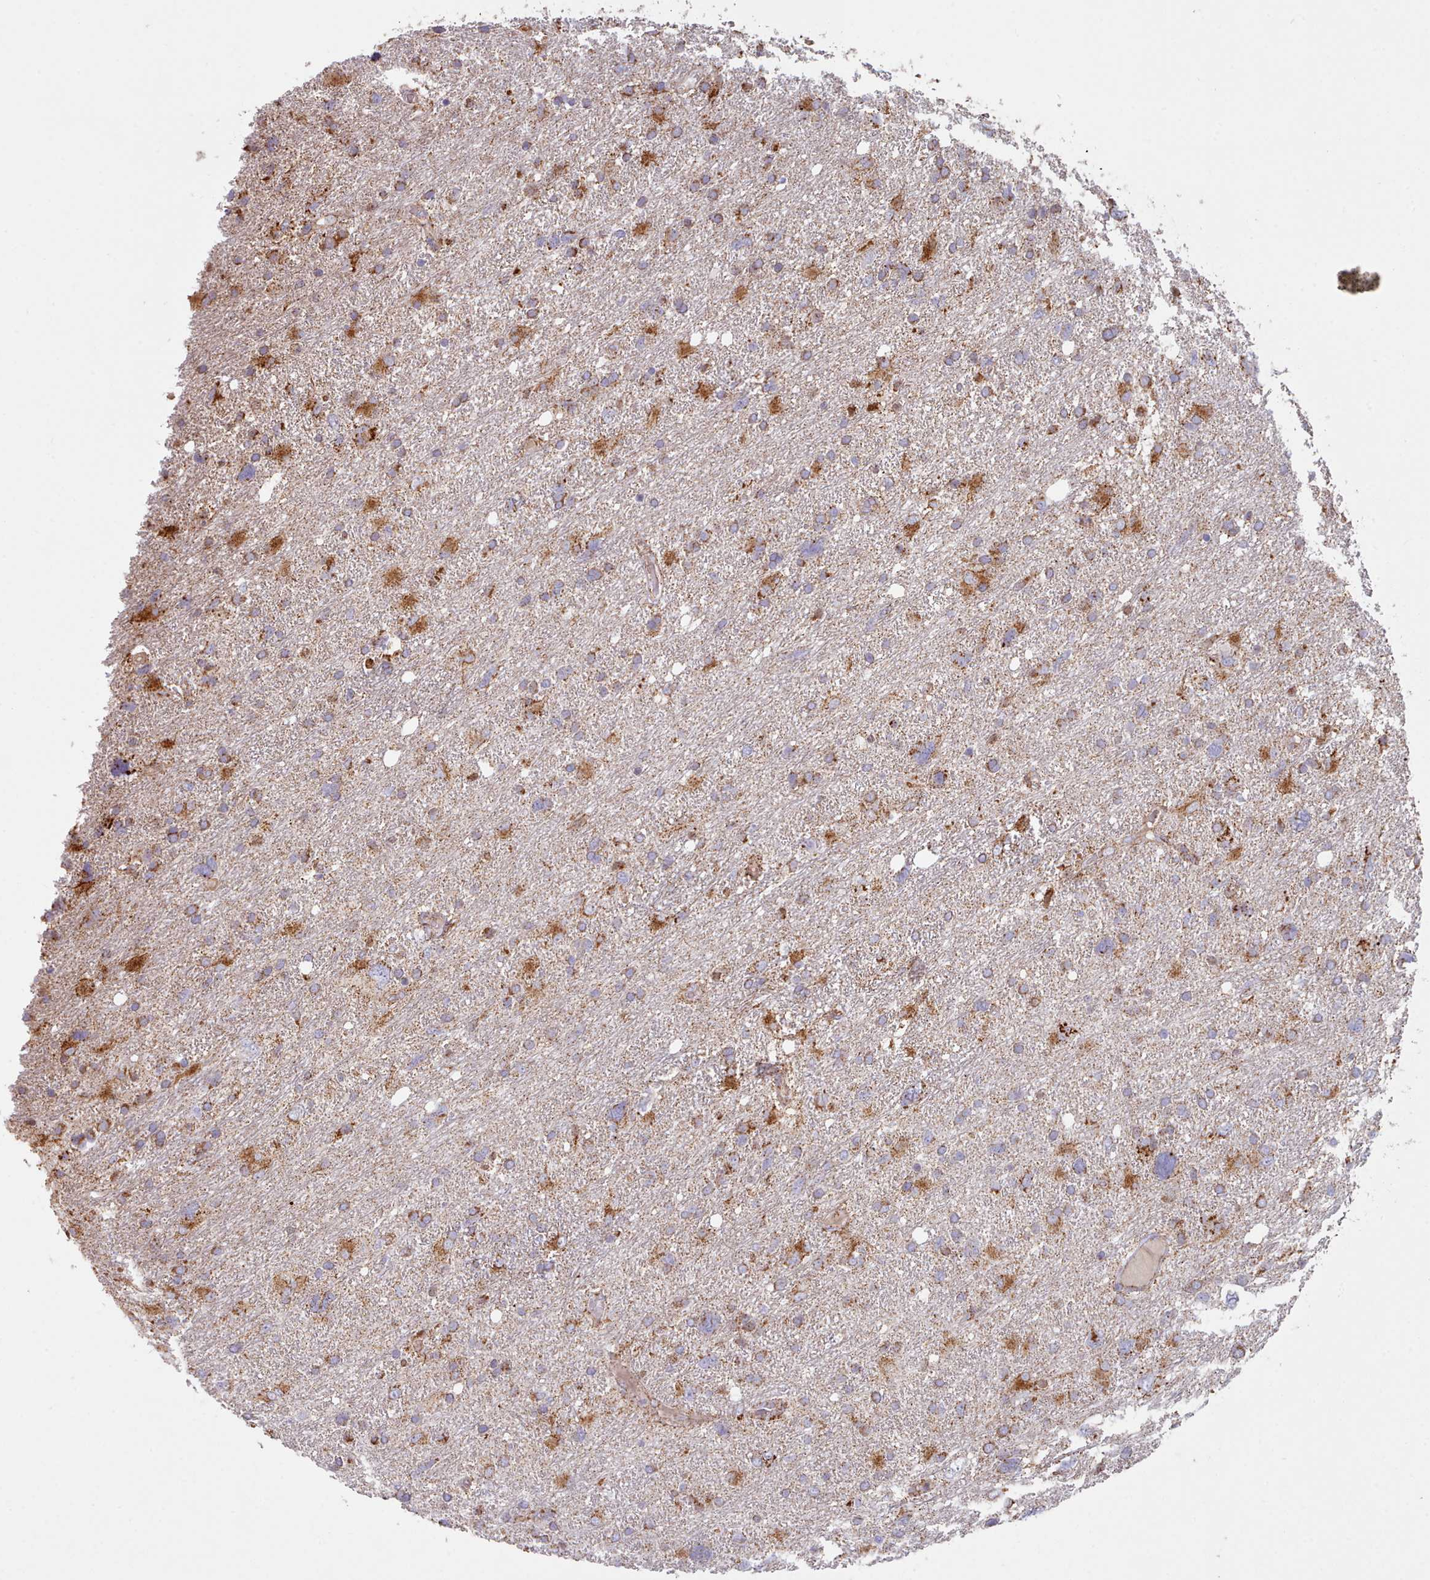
{"staining": {"intensity": "moderate", "quantity": ">75%", "location": "cytoplasmic/membranous"}, "tissue": "glioma", "cell_type": "Tumor cells", "image_type": "cancer", "snomed": [{"axis": "morphology", "description": "Glioma, malignant, High grade"}, {"axis": "topography", "description": "Brain"}], "caption": "DAB (3,3'-diaminobenzidine) immunohistochemical staining of malignant glioma (high-grade) displays moderate cytoplasmic/membranous protein expression in about >75% of tumor cells.", "gene": "HSDL2", "patient": {"sex": "male", "age": 61}}